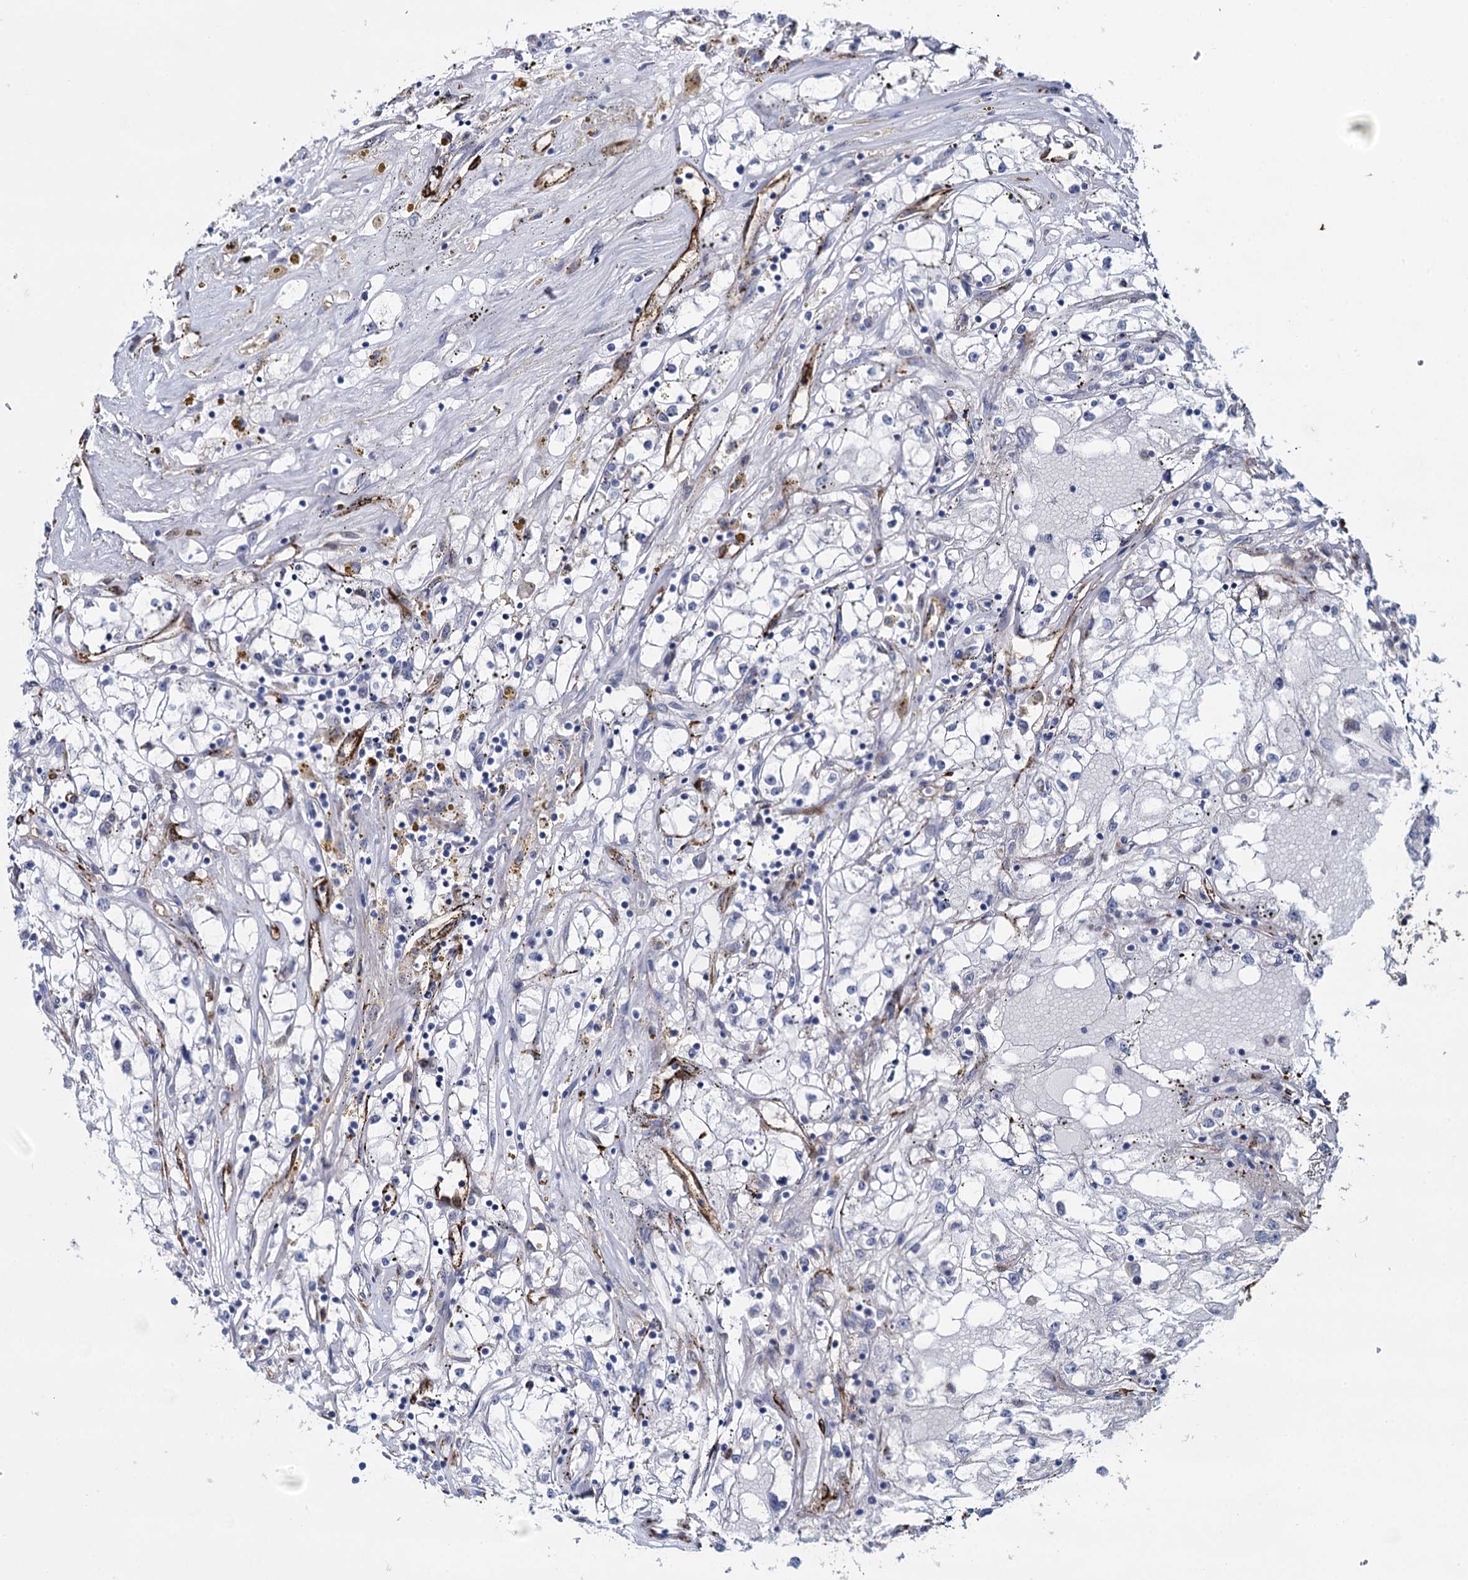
{"staining": {"intensity": "negative", "quantity": "none", "location": "none"}, "tissue": "renal cancer", "cell_type": "Tumor cells", "image_type": "cancer", "snomed": [{"axis": "morphology", "description": "Adenocarcinoma, NOS"}, {"axis": "topography", "description": "Kidney"}], "caption": "Tumor cells show no significant protein positivity in renal adenocarcinoma.", "gene": "SNCG", "patient": {"sex": "male", "age": 56}}